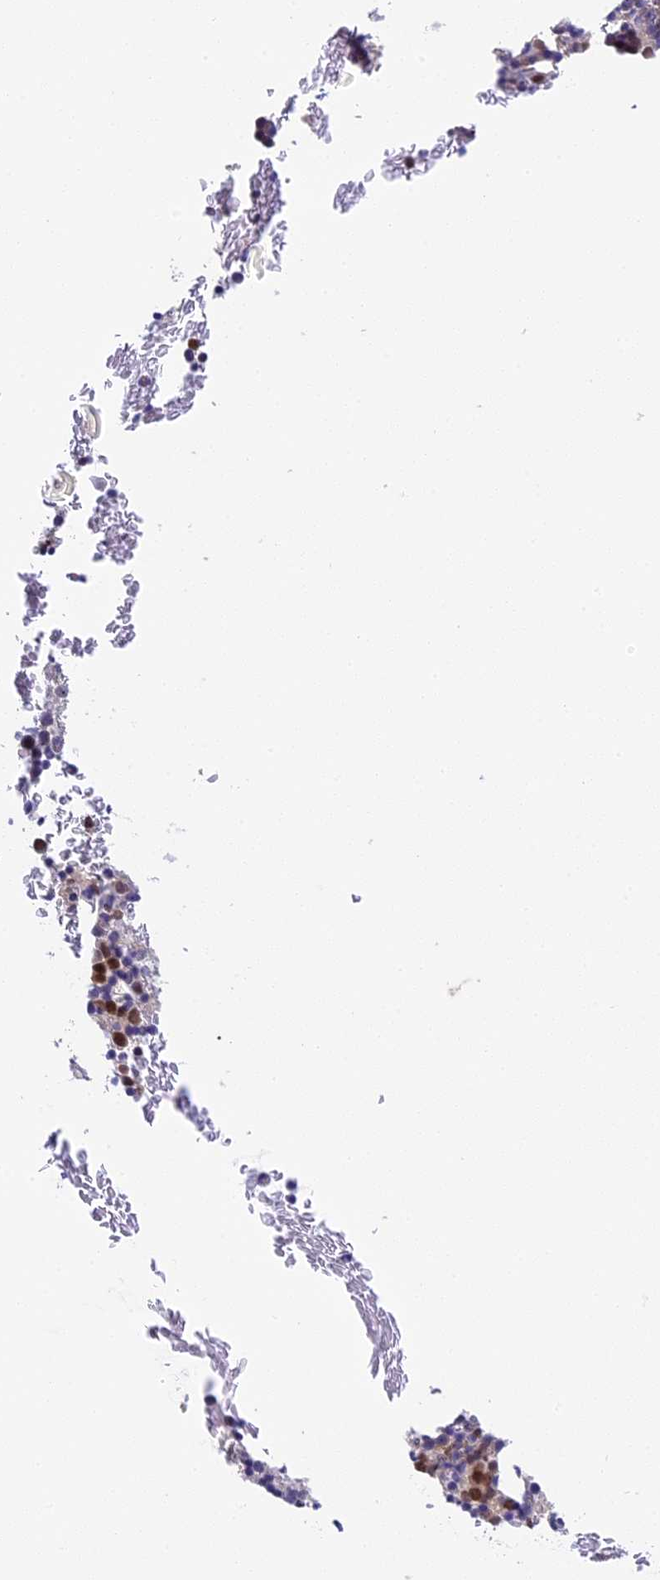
{"staining": {"intensity": "moderate", "quantity": "<25%", "location": "nuclear"}, "tissue": "bone marrow", "cell_type": "Hematopoietic cells", "image_type": "normal", "snomed": [{"axis": "morphology", "description": "Normal tissue, NOS"}, {"axis": "topography", "description": "Bone marrow"}], "caption": "A high-resolution photomicrograph shows IHC staining of benign bone marrow, which reveals moderate nuclear expression in approximately <25% of hematopoietic cells.", "gene": "RAD51", "patient": {"sex": "male", "age": 74}}